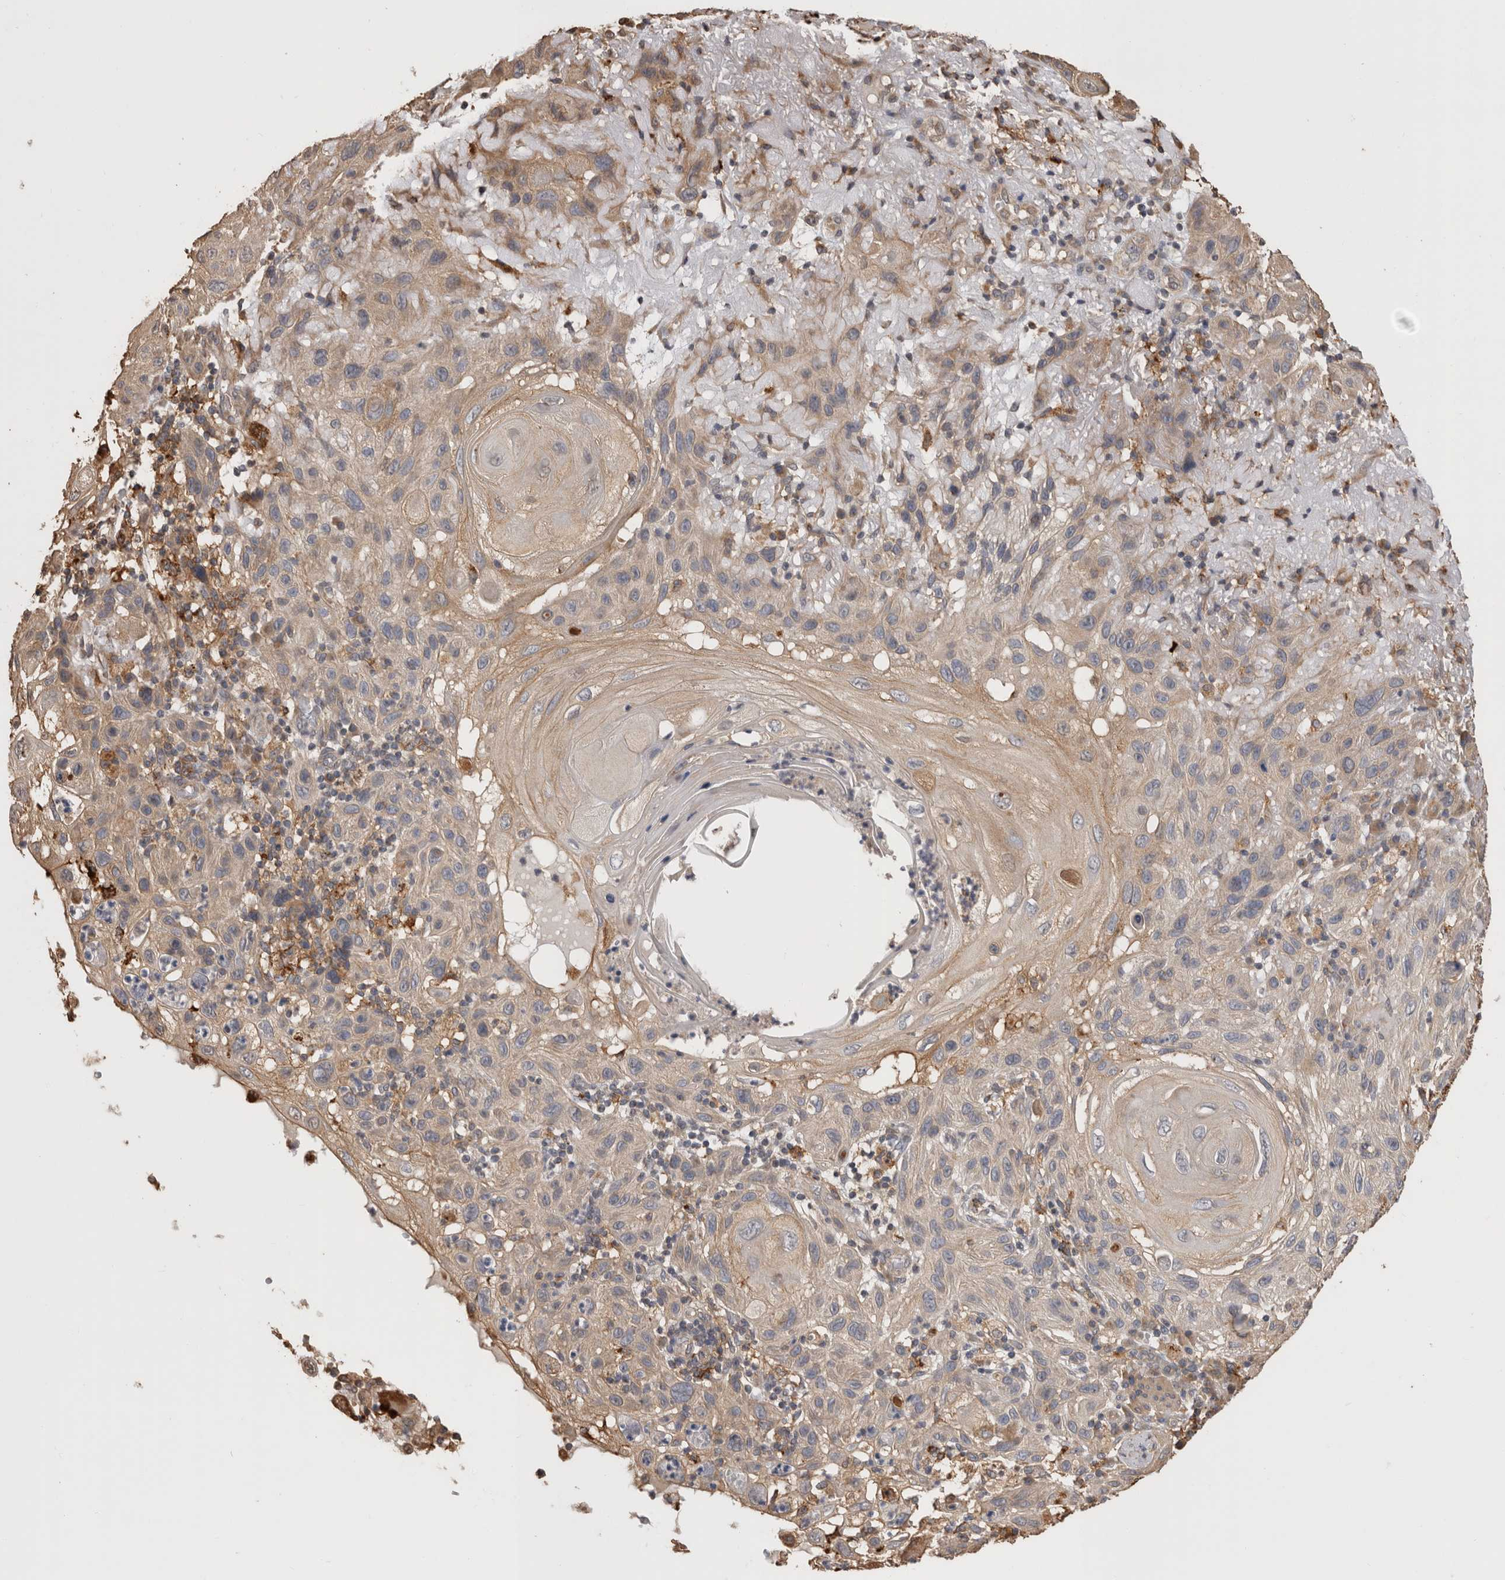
{"staining": {"intensity": "weak", "quantity": ">75%", "location": "cytoplasmic/membranous"}, "tissue": "skin cancer", "cell_type": "Tumor cells", "image_type": "cancer", "snomed": [{"axis": "morphology", "description": "Normal tissue, NOS"}, {"axis": "morphology", "description": "Squamous cell carcinoma, NOS"}, {"axis": "topography", "description": "Skin"}], "caption": "Human skin cancer stained with a brown dye demonstrates weak cytoplasmic/membranous positive expression in about >75% of tumor cells.", "gene": "CLIP1", "patient": {"sex": "female", "age": 96}}